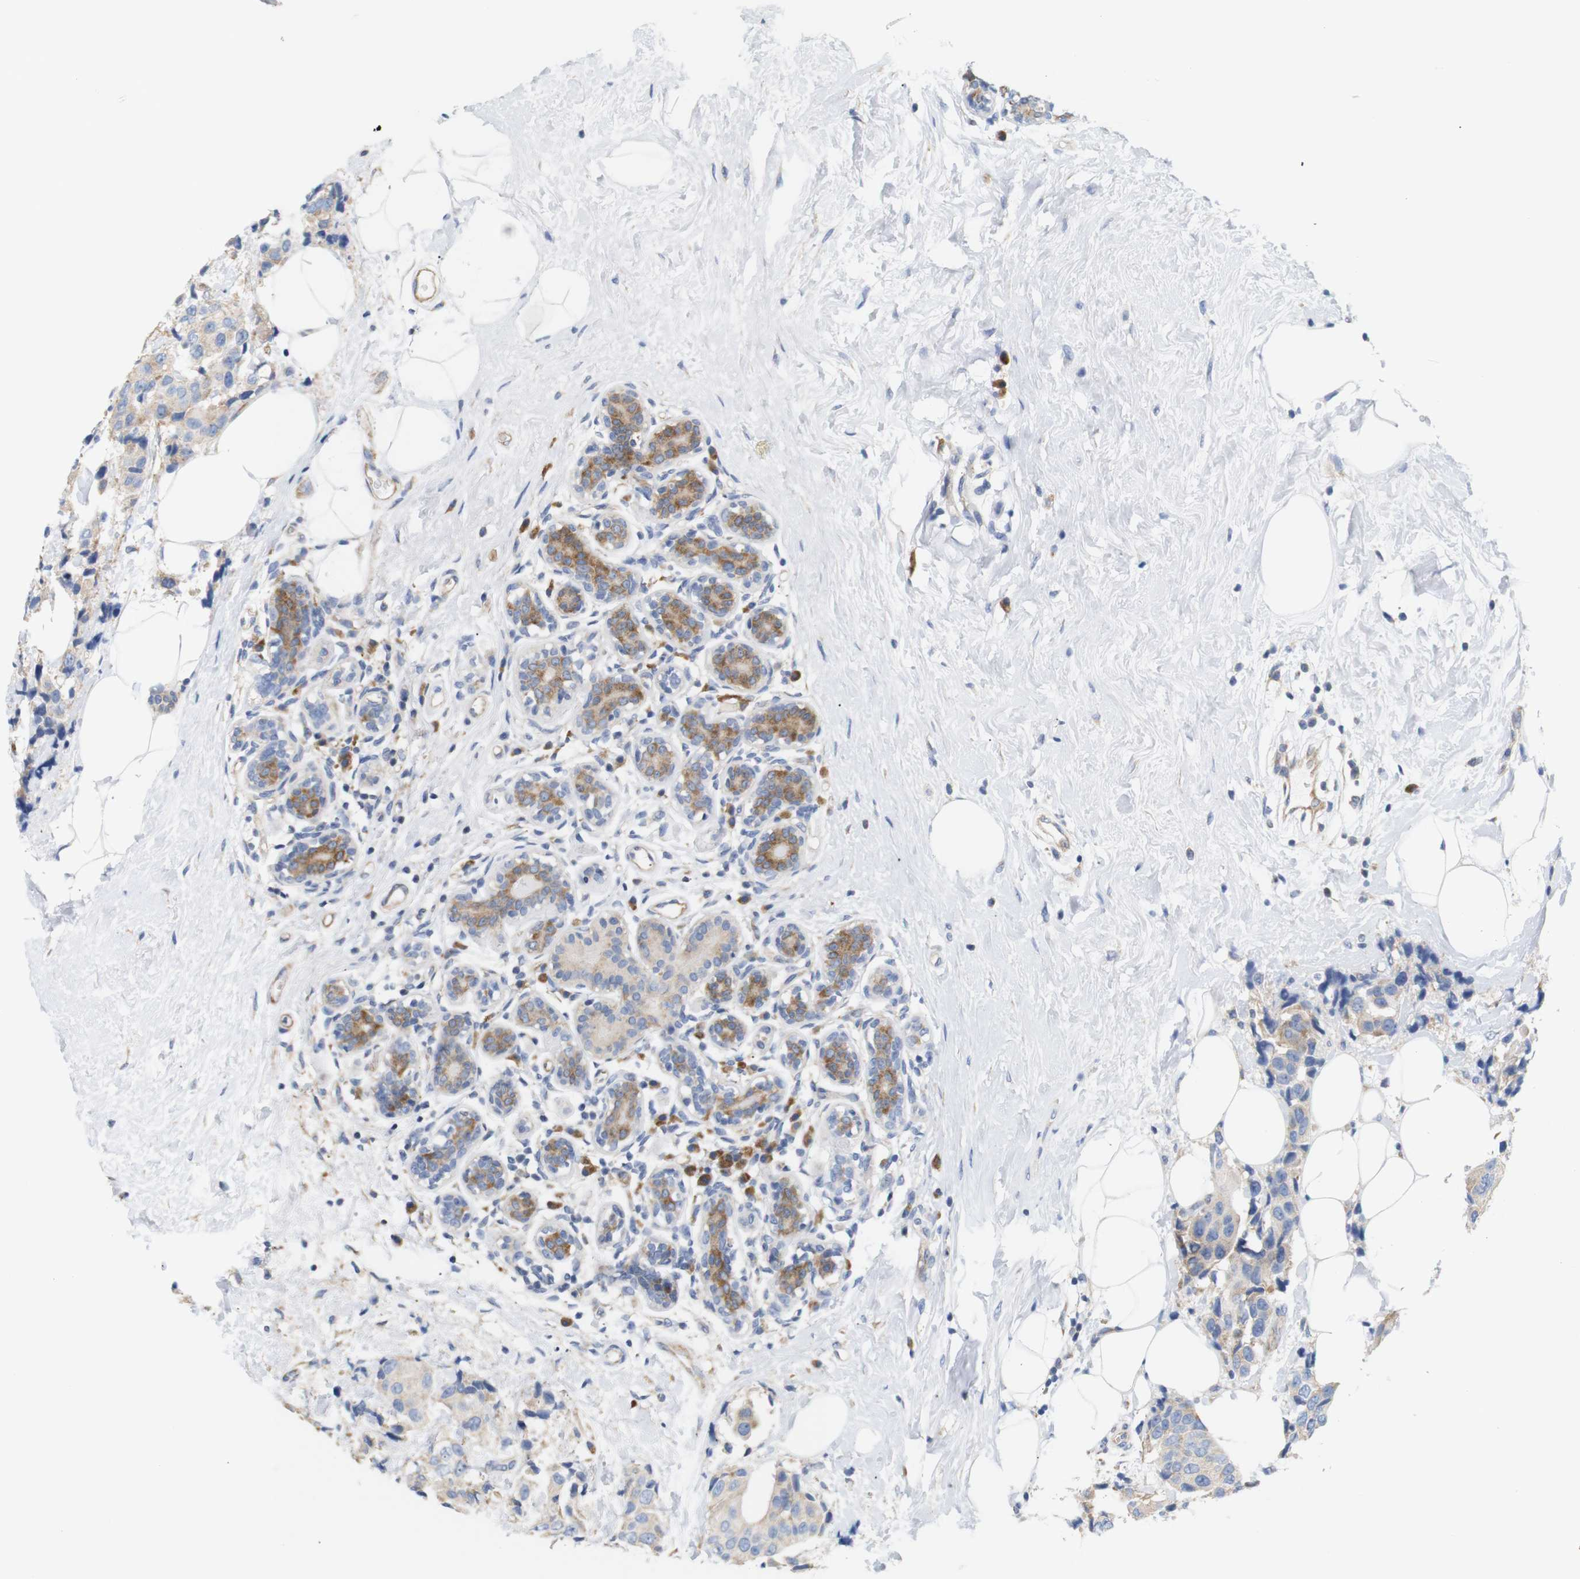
{"staining": {"intensity": "weak", "quantity": "25%-75%", "location": "cytoplasmic/membranous"}, "tissue": "breast cancer", "cell_type": "Tumor cells", "image_type": "cancer", "snomed": [{"axis": "morphology", "description": "Normal tissue, NOS"}, {"axis": "morphology", "description": "Duct carcinoma"}, {"axis": "topography", "description": "Breast"}], "caption": "This micrograph reveals immunohistochemistry (IHC) staining of intraductal carcinoma (breast), with low weak cytoplasmic/membranous expression in approximately 25%-75% of tumor cells.", "gene": "TRIM5", "patient": {"sex": "female", "age": 39}}